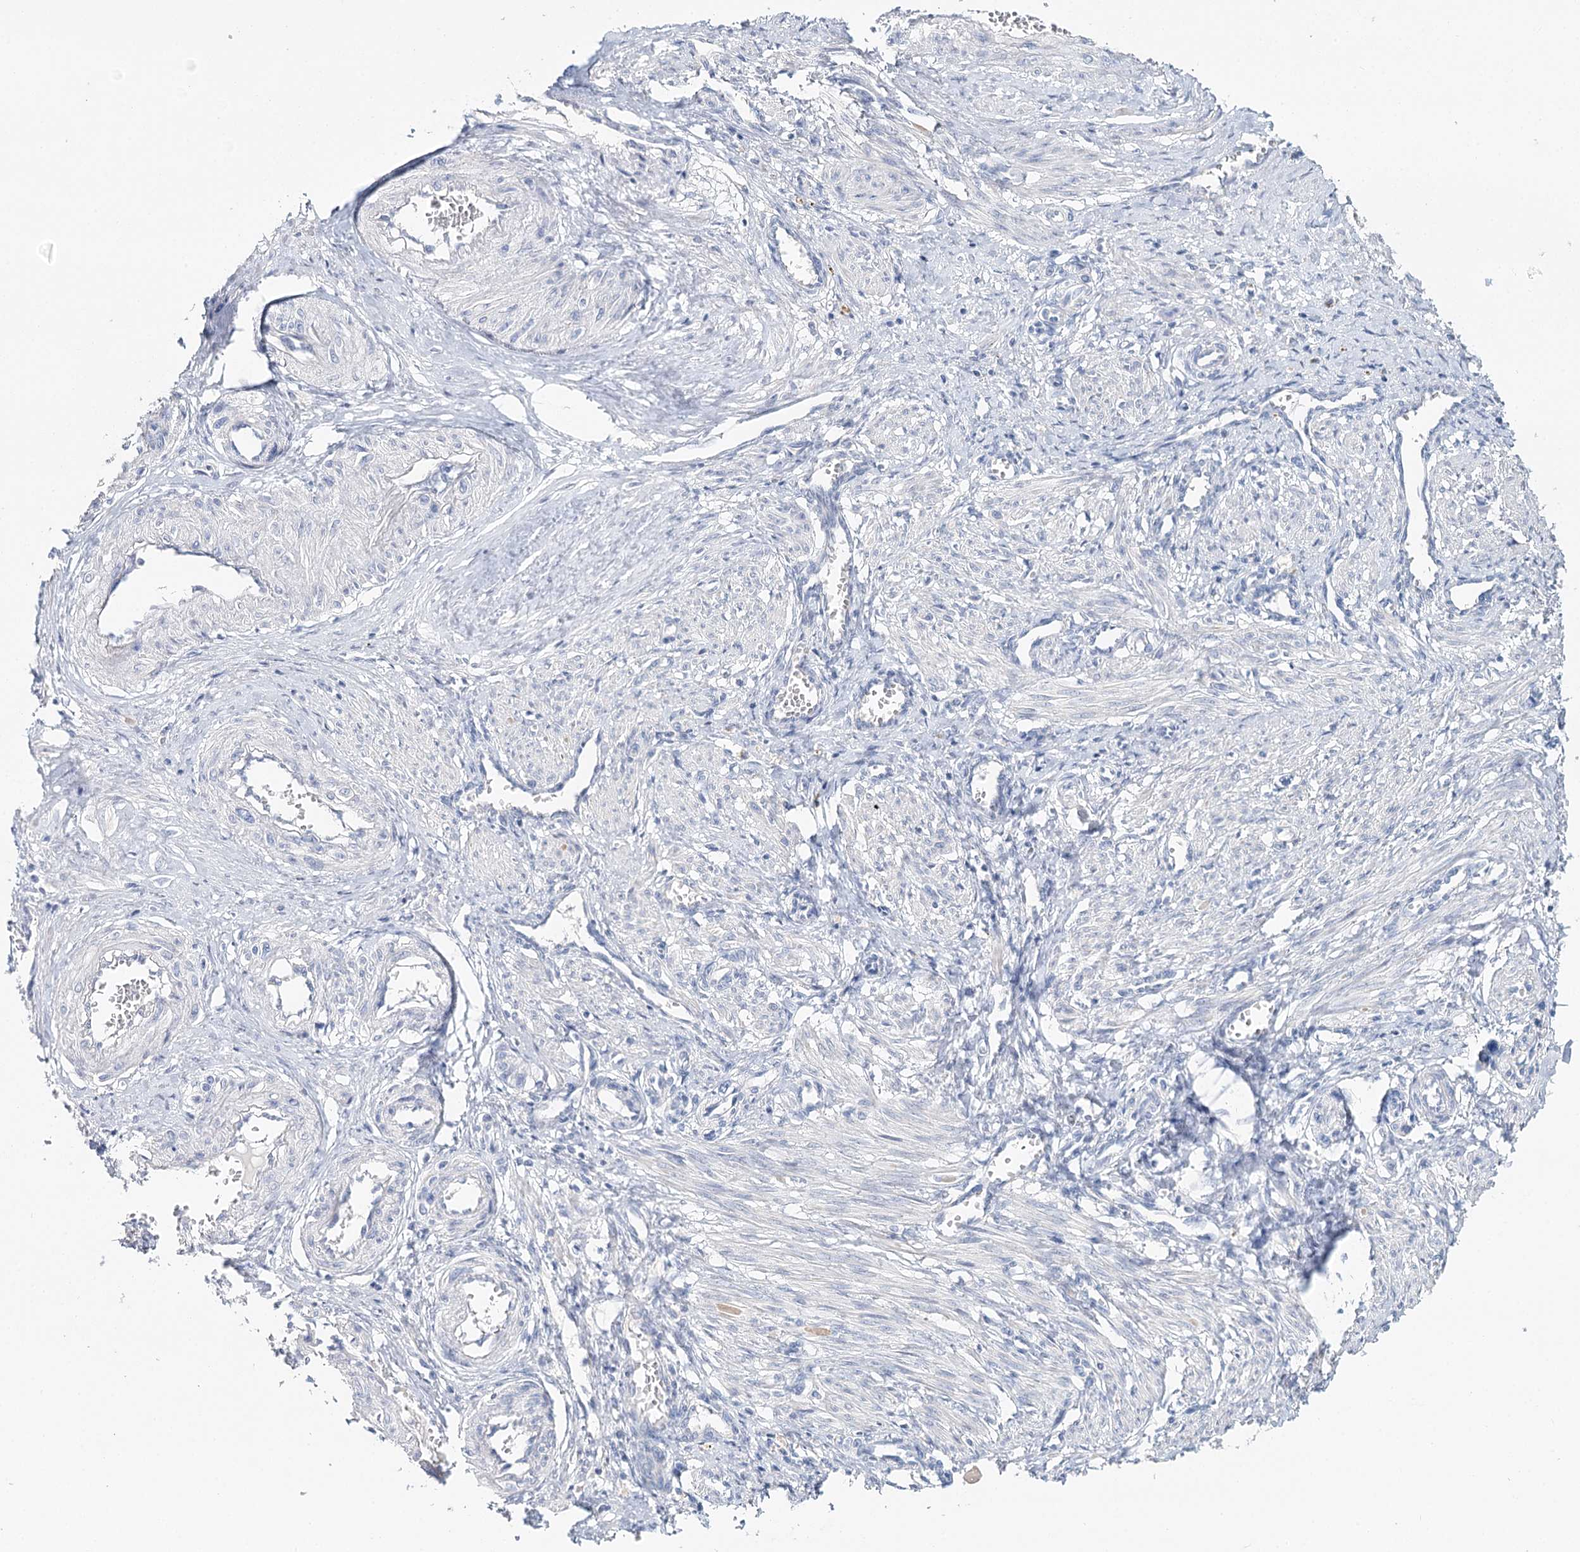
{"staining": {"intensity": "negative", "quantity": "none", "location": "none"}, "tissue": "smooth muscle", "cell_type": "Smooth muscle cells", "image_type": "normal", "snomed": [{"axis": "morphology", "description": "Normal tissue, NOS"}, {"axis": "topography", "description": "Endometrium"}], "caption": "Histopathology image shows no protein expression in smooth muscle cells of unremarkable smooth muscle.", "gene": "DAPK1", "patient": {"sex": "female", "age": 33}}